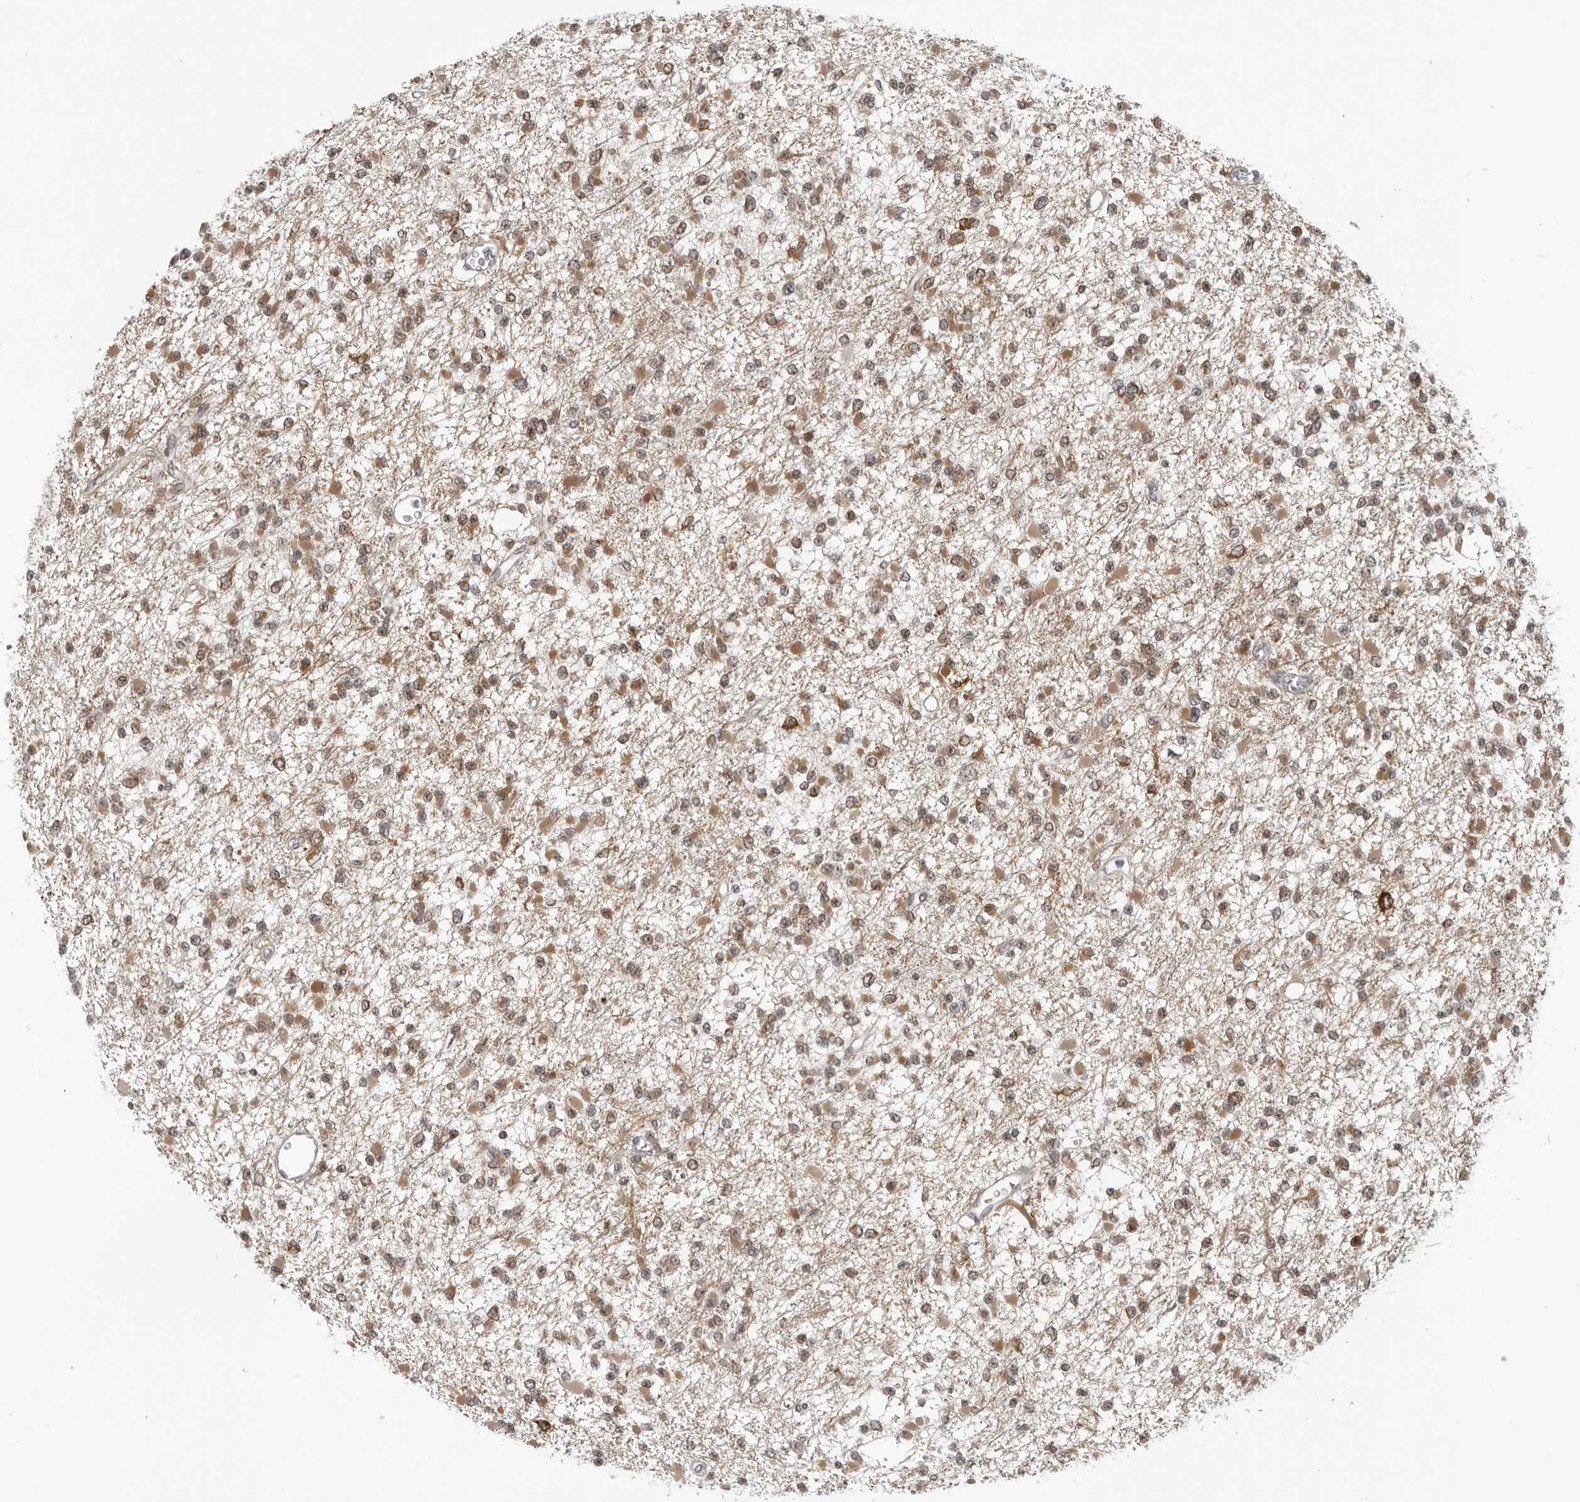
{"staining": {"intensity": "moderate", "quantity": ">75%", "location": "cytoplasmic/membranous,nuclear"}, "tissue": "glioma", "cell_type": "Tumor cells", "image_type": "cancer", "snomed": [{"axis": "morphology", "description": "Glioma, malignant, Low grade"}, {"axis": "topography", "description": "Brain"}], "caption": "Human glioma stained with a protein marker shows moderate staining in tumor cells.", "gene": "MAF", "patient": {"sex": "female", "age": 22}}